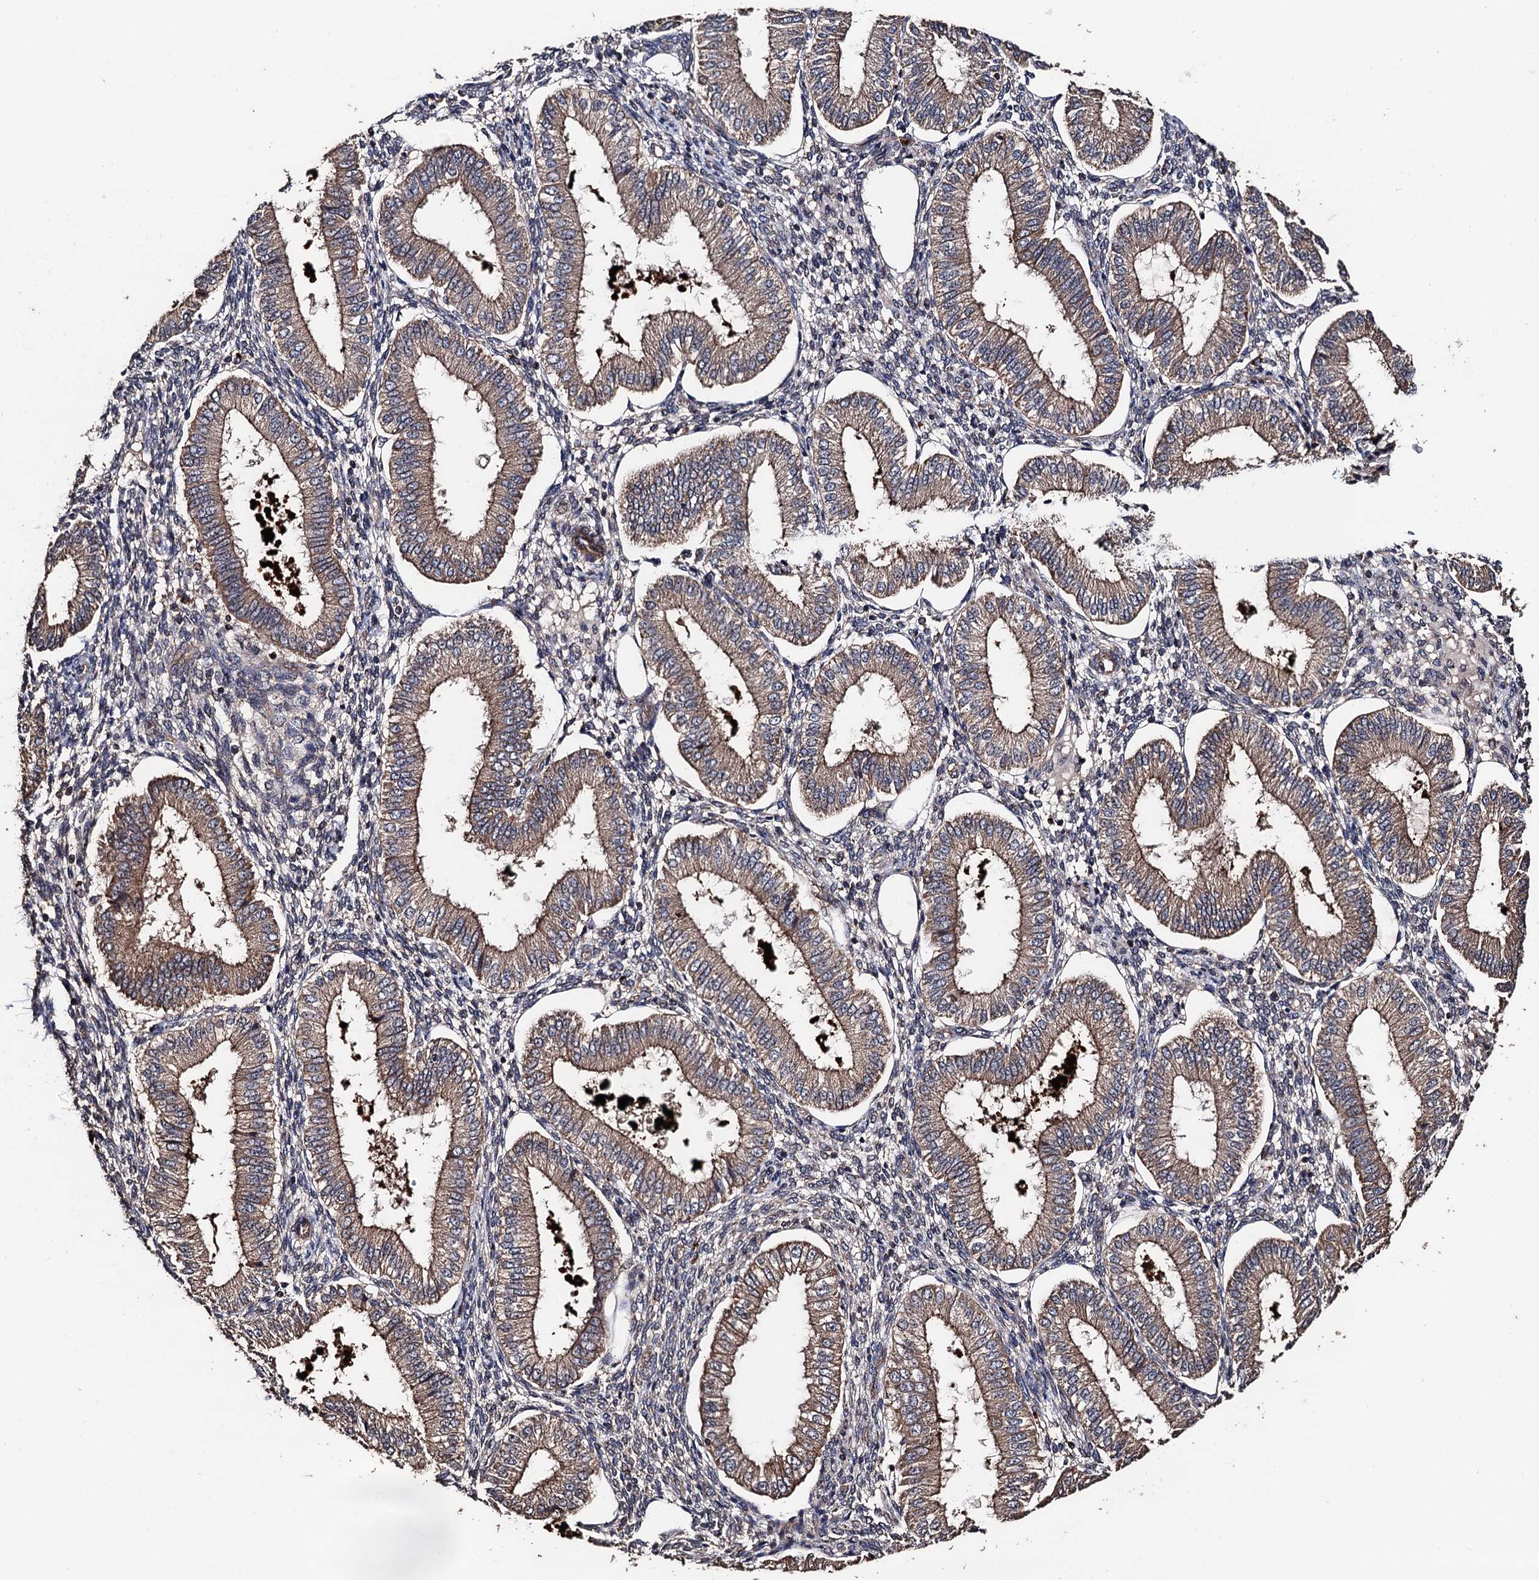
{"staining": {"intensity": "moderate", "quantity": "25%-75%", "location": "cytoplasmic/membranous"}, "tissue": "endometrium", "cell_type": "Cells in endometrial stroma", "image_type": "normal", "snomed": [{"axis": "morphology", "description": "Normal tissue, NOS"}, {"axis": "topography", "description": "Endometrium"}], "caption": "IHC of unremarkable endometrium shows medium levels of moderate cytoplasmic/membranous positivity in approximately 25%-75% of cells in endometrial stroma.", "gene": "PPTC7", "patient": {"sex": "female", "age": 39}}